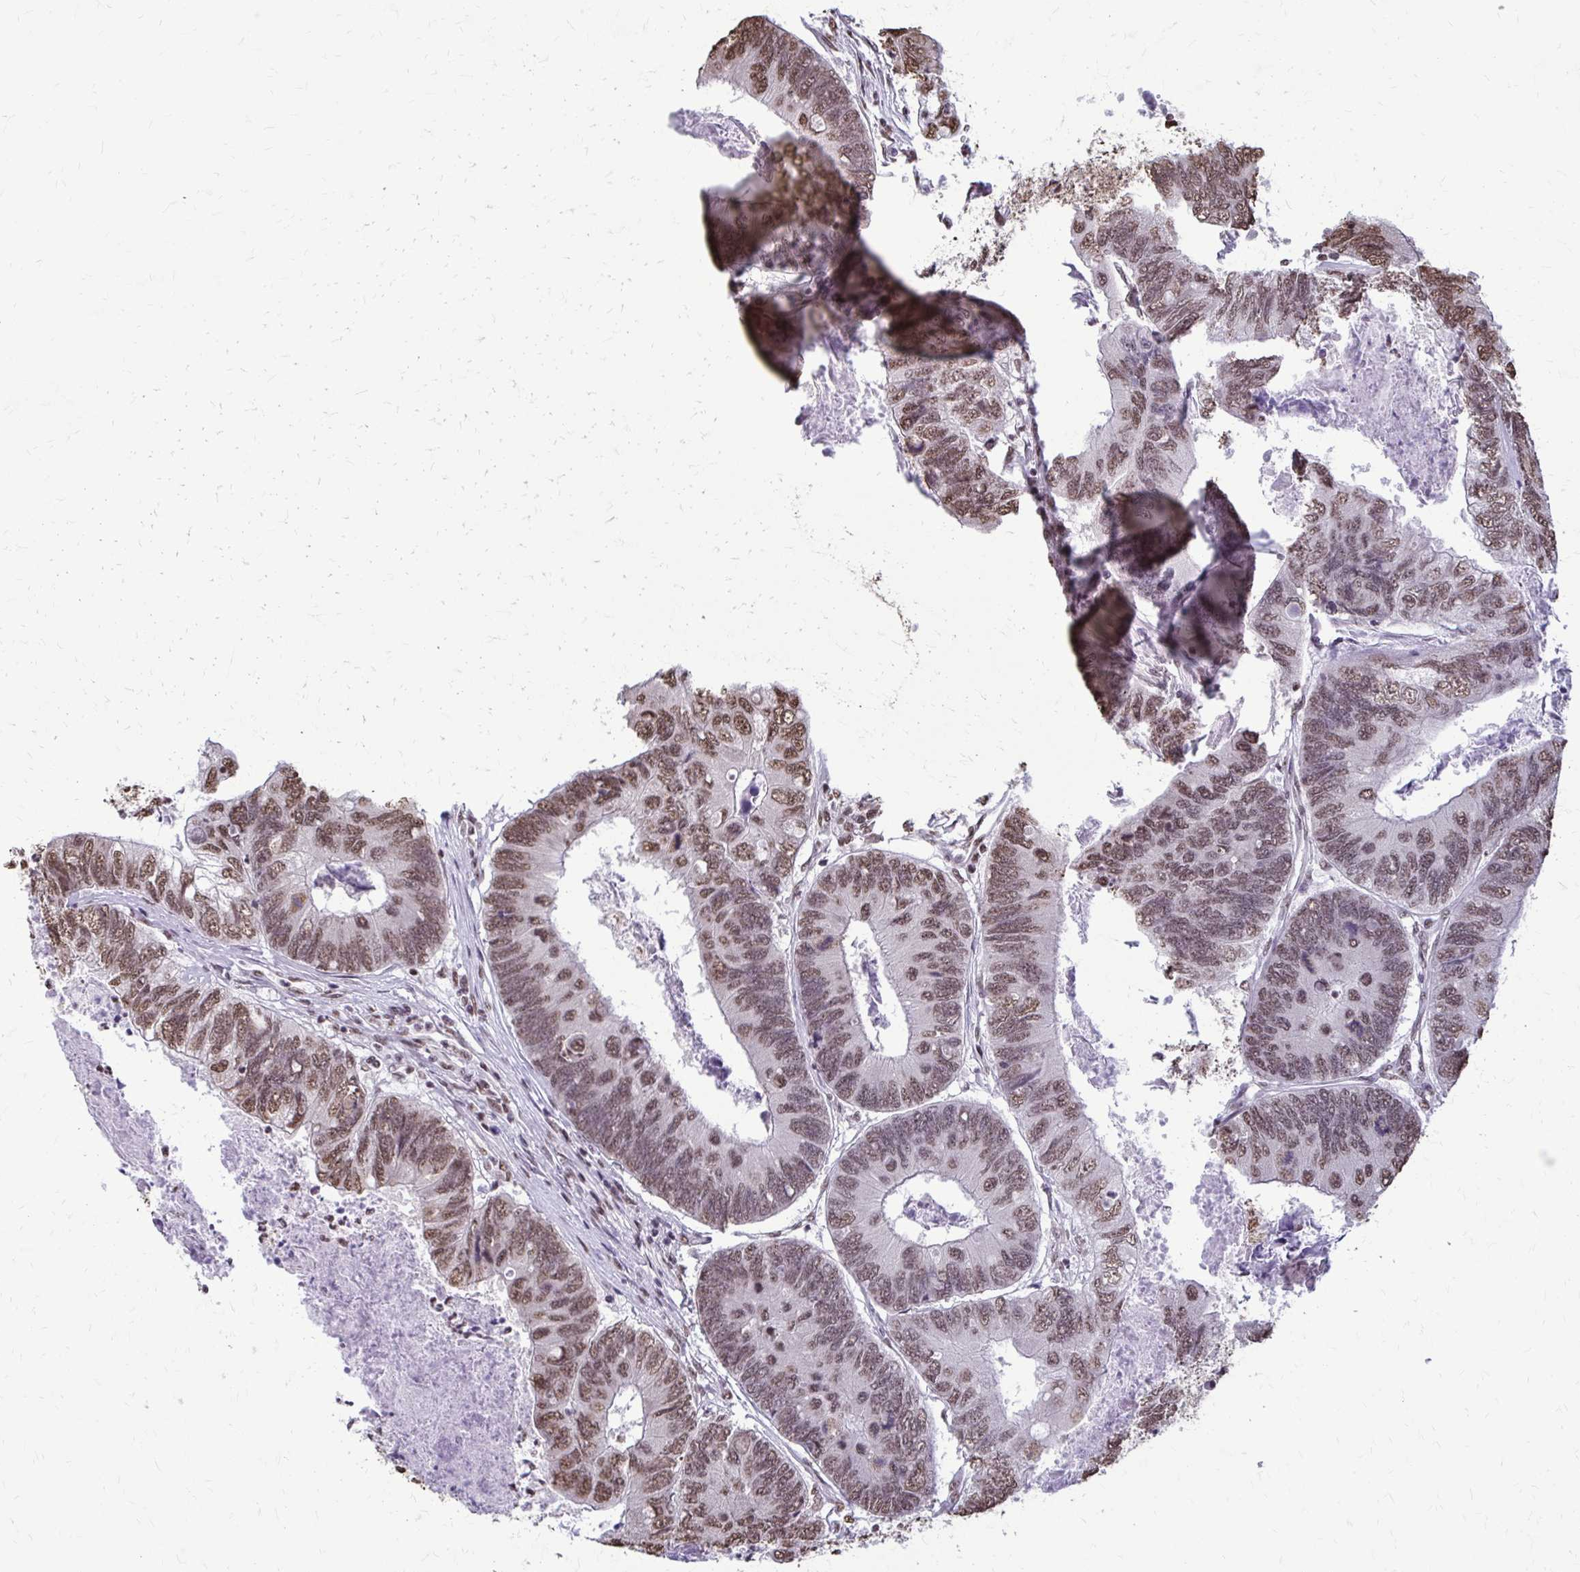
{"staining": {"intensity": "moderate", "quantity": ">75%", "location": "nuclear"}, "tissue": "colorectal cancer", "cell_type": "Tumor cells", "image_type": "cancer", "snomed": [{"axis": "morphology", "description": "Adenocarcinoma, NOS"}, {"axis": "topography", "description": "Colon"}], "caption": "Immunohistochemical staining of colorectal cancer exhibits medium levels of moderate nuclear protein expression in approximately >75% of tumor cells.", "gene": "SNRPA", "patient": {"sex": "female", "age": 67}}